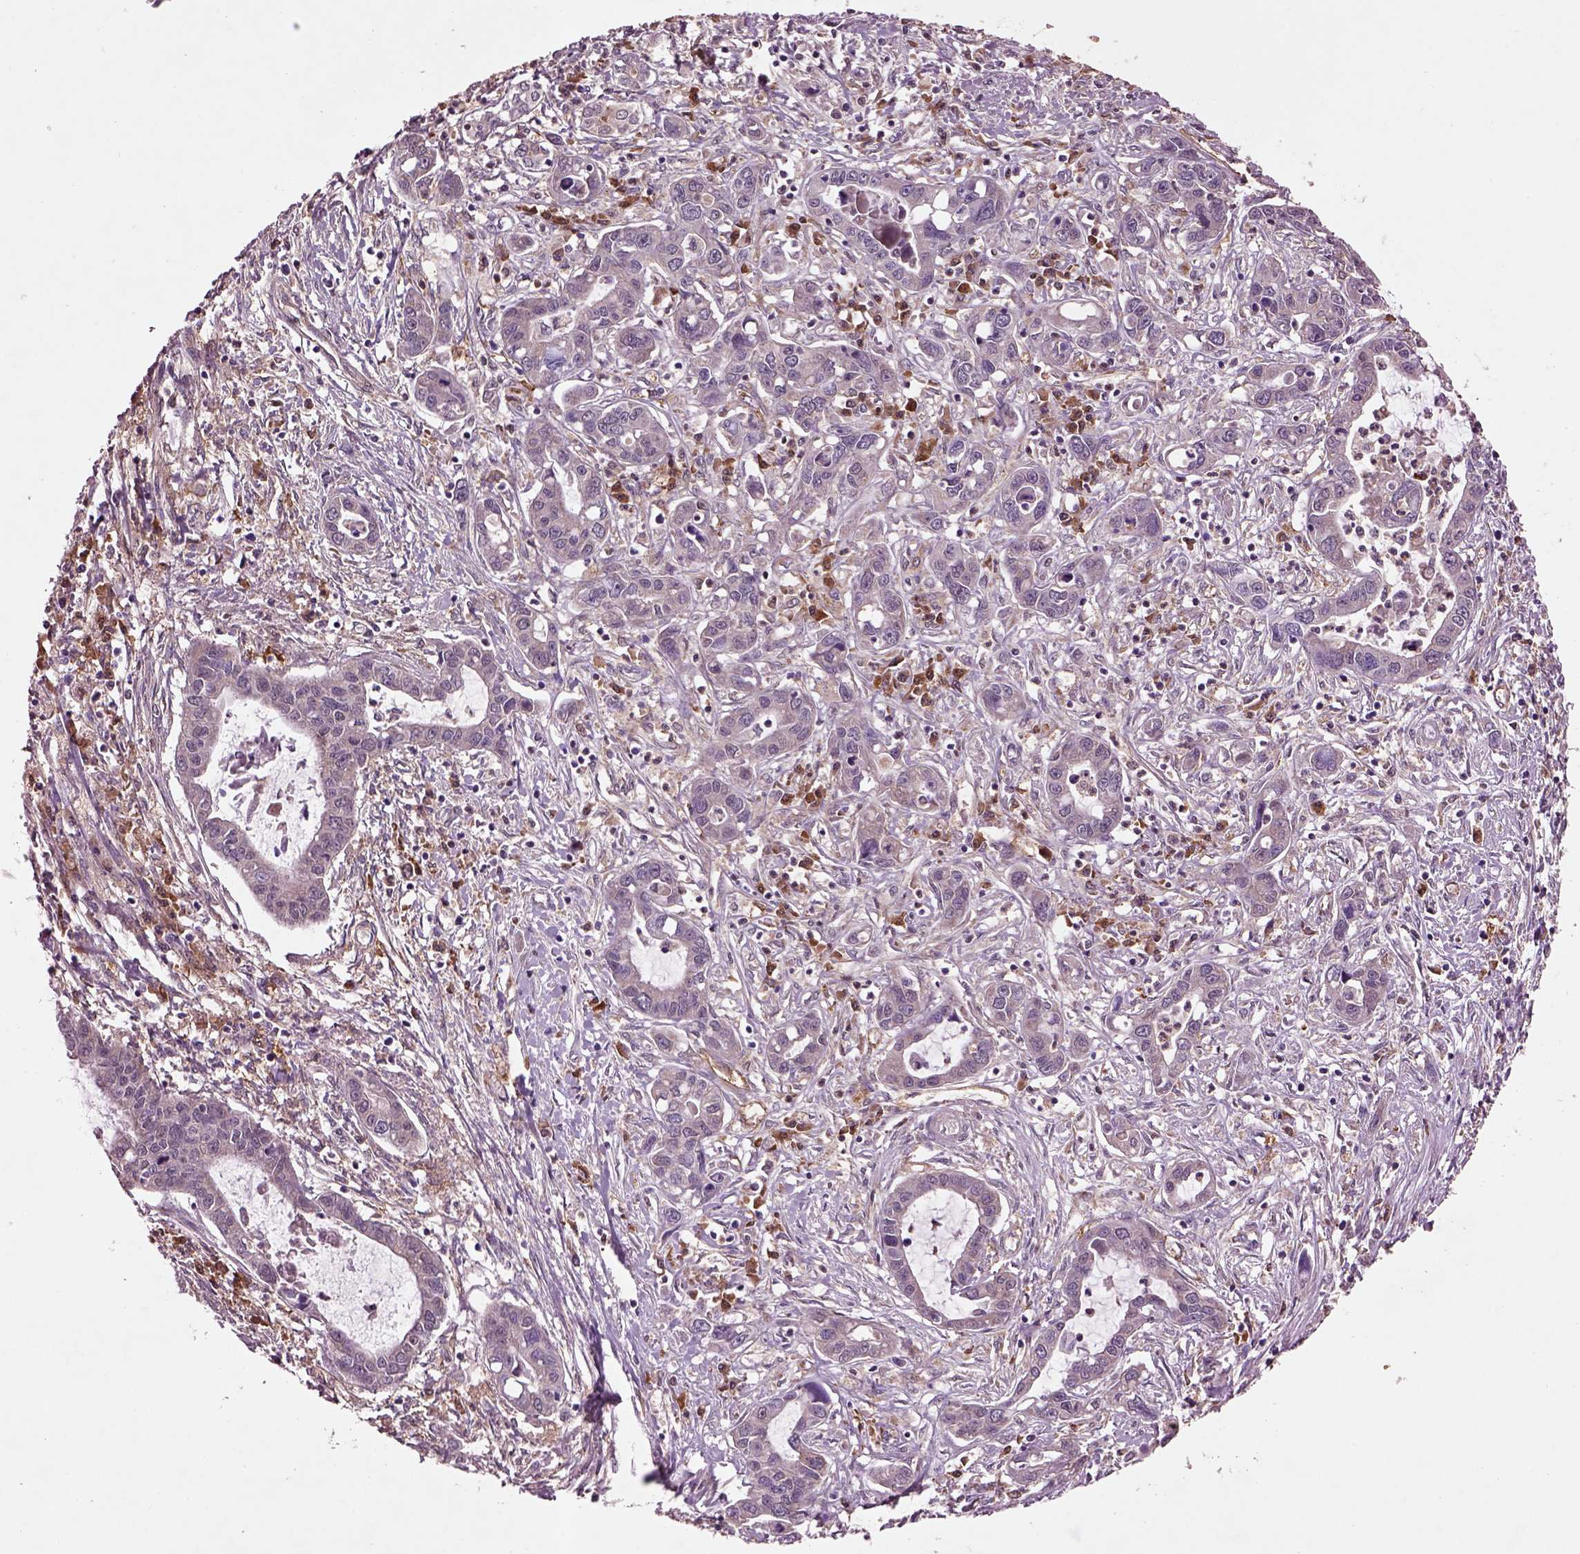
{"staining": {"intensity": "negative", "quantity": "none", "location": "none"}, "tissue": "liver cancer", "cell_type": "Tumor cells", "image_type": "cancer", "snomed": [{"axis": "morphology", "description": "Cholangiocarcinoma"}, {"axis": "topography", "description": "Liver"}], "caption": "Tumor cells show no significant expression in liver cancer.", "gene": "MDP1", "patient": {"sex": "male", "age": 58}}